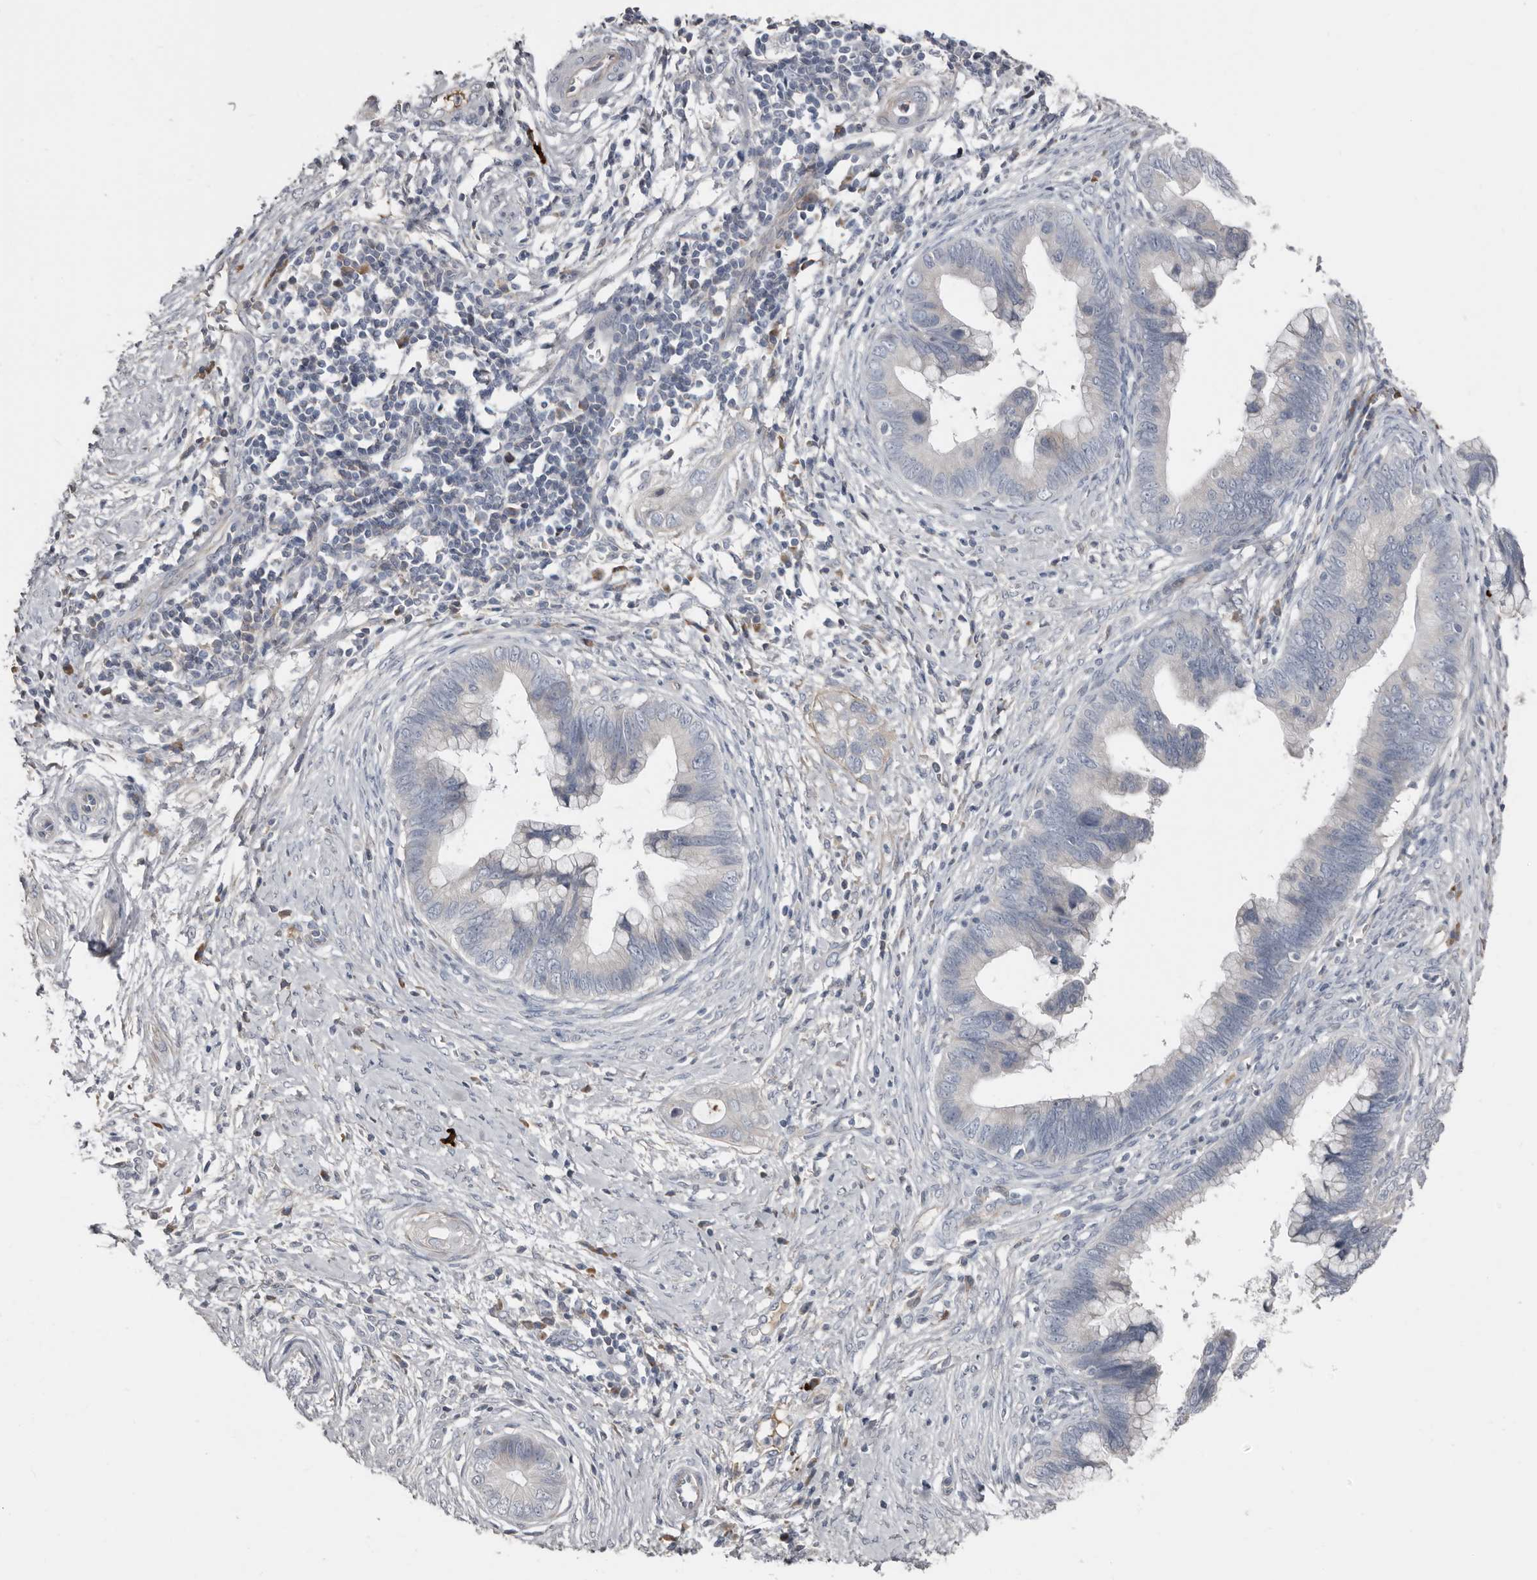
{"staining": {"intensity": "negative", "quantity": "none", "location": "none"}, "tissue": "cervical cancer", "cell_type": "Tumor cells", "image_type": "cancer", "snomed": [{"axis": "morphology", "description": "Adenocarcinoma, NOS"}, {"axis": "topography", "description": "Cervix"}], "caption": "A photomicrograph of human cervical adenocarcinoma is negative for staining in tumor cells.", "gene": "ZNF114", "patient": {"sex": "female", "age": 44}}